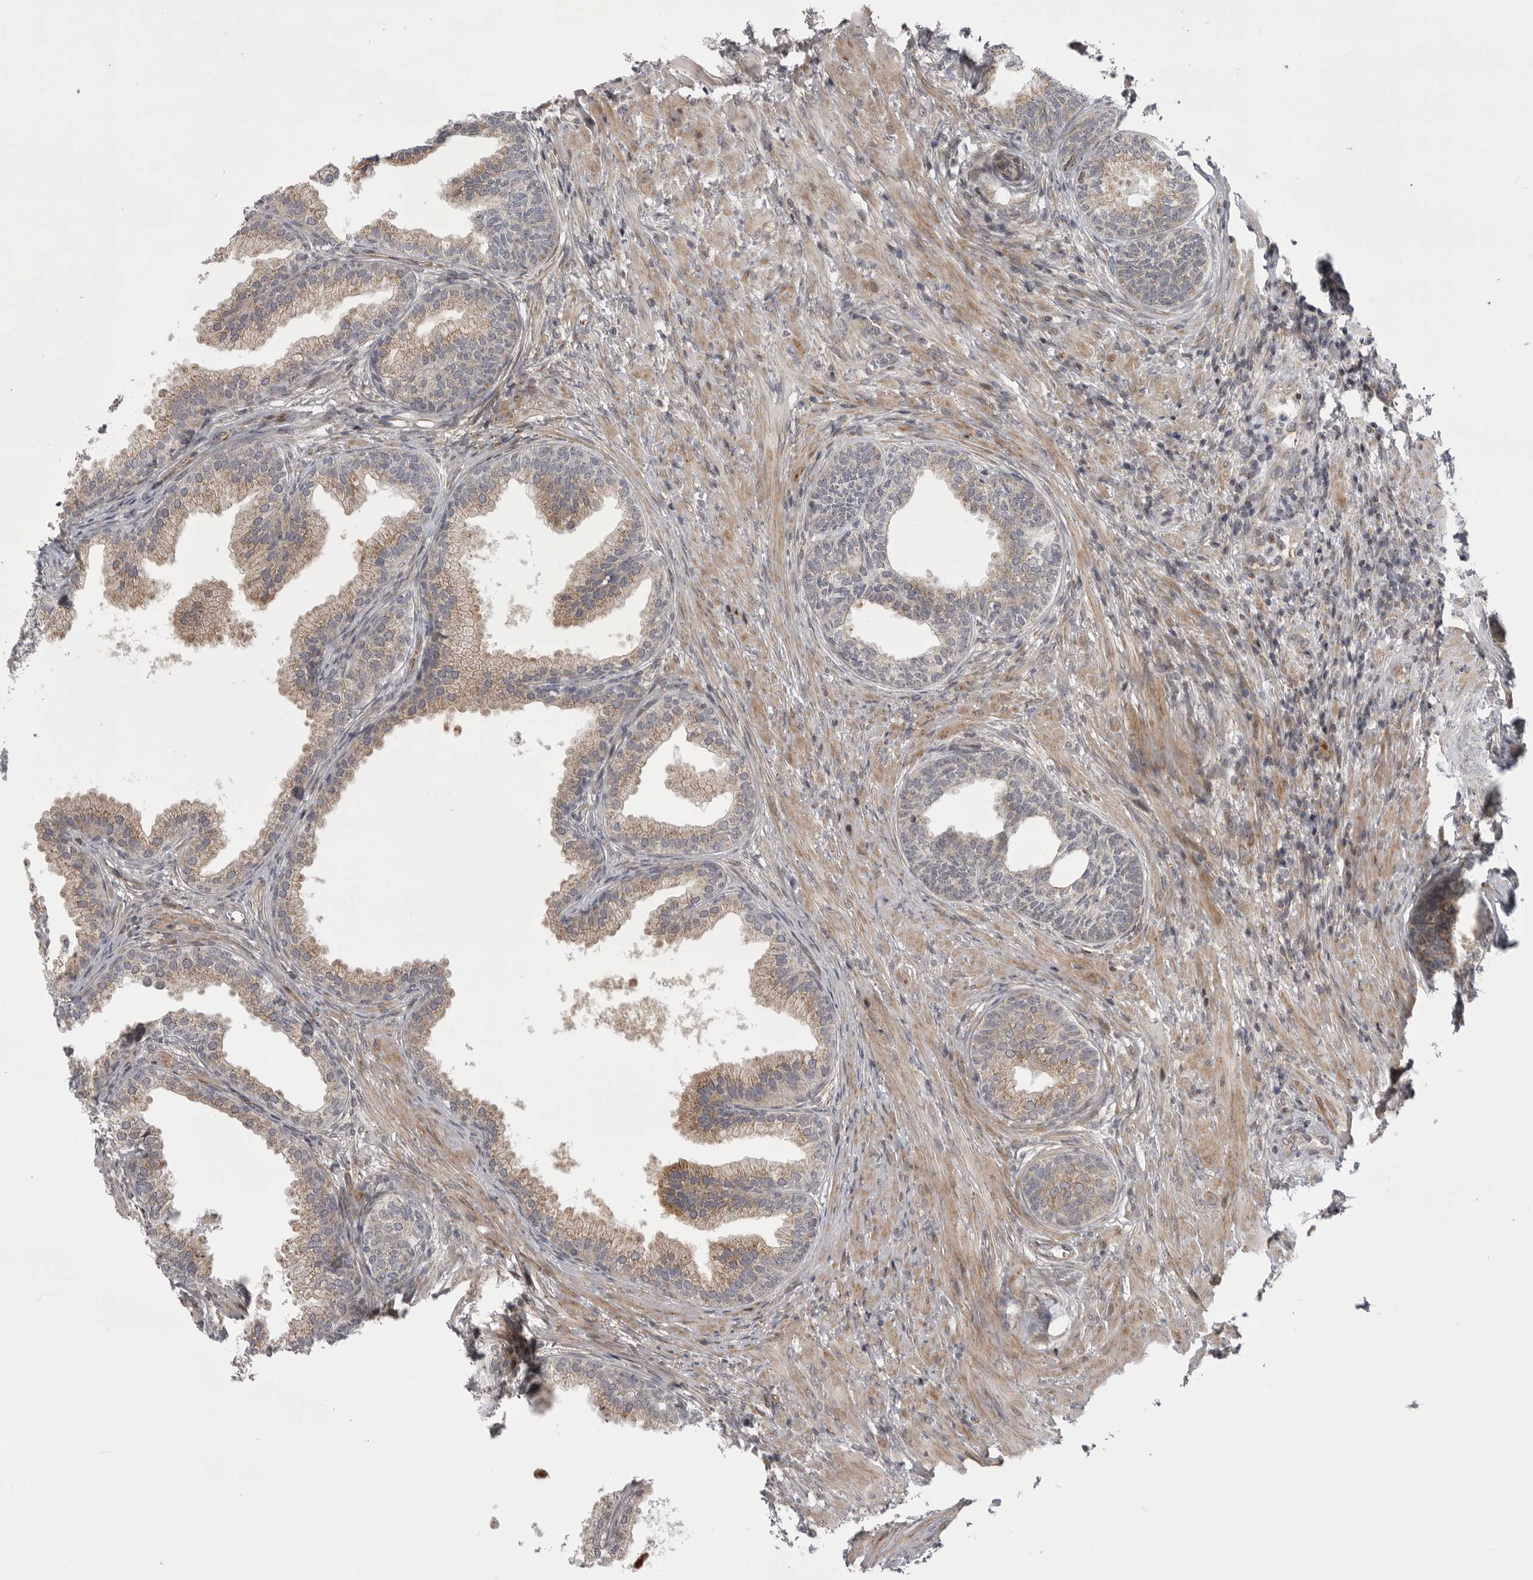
{"staining": {"intensity": "moderate", "quantity": ">75%", "location": "cytoplasmic/membranous"}, "tissue": "prostate", "cell_type": "Glandular cells", "image_type": "normal", "snomed": [{"axis": "morphology", "description": "Normal tissue, NOS"}, {"axis": "topography", "description": "Prostate"}], "caption": "Immunohistochemical staining of normal human prostate reveals >75% levels of moderate cytoplasmic/membranous protein positivity in approximately >75% of glandular cells. (IHC, brightfield microscopy, high magnification).", "gene": "TMPRSS11F", "patient": {"sex": "male", "age": 76}}